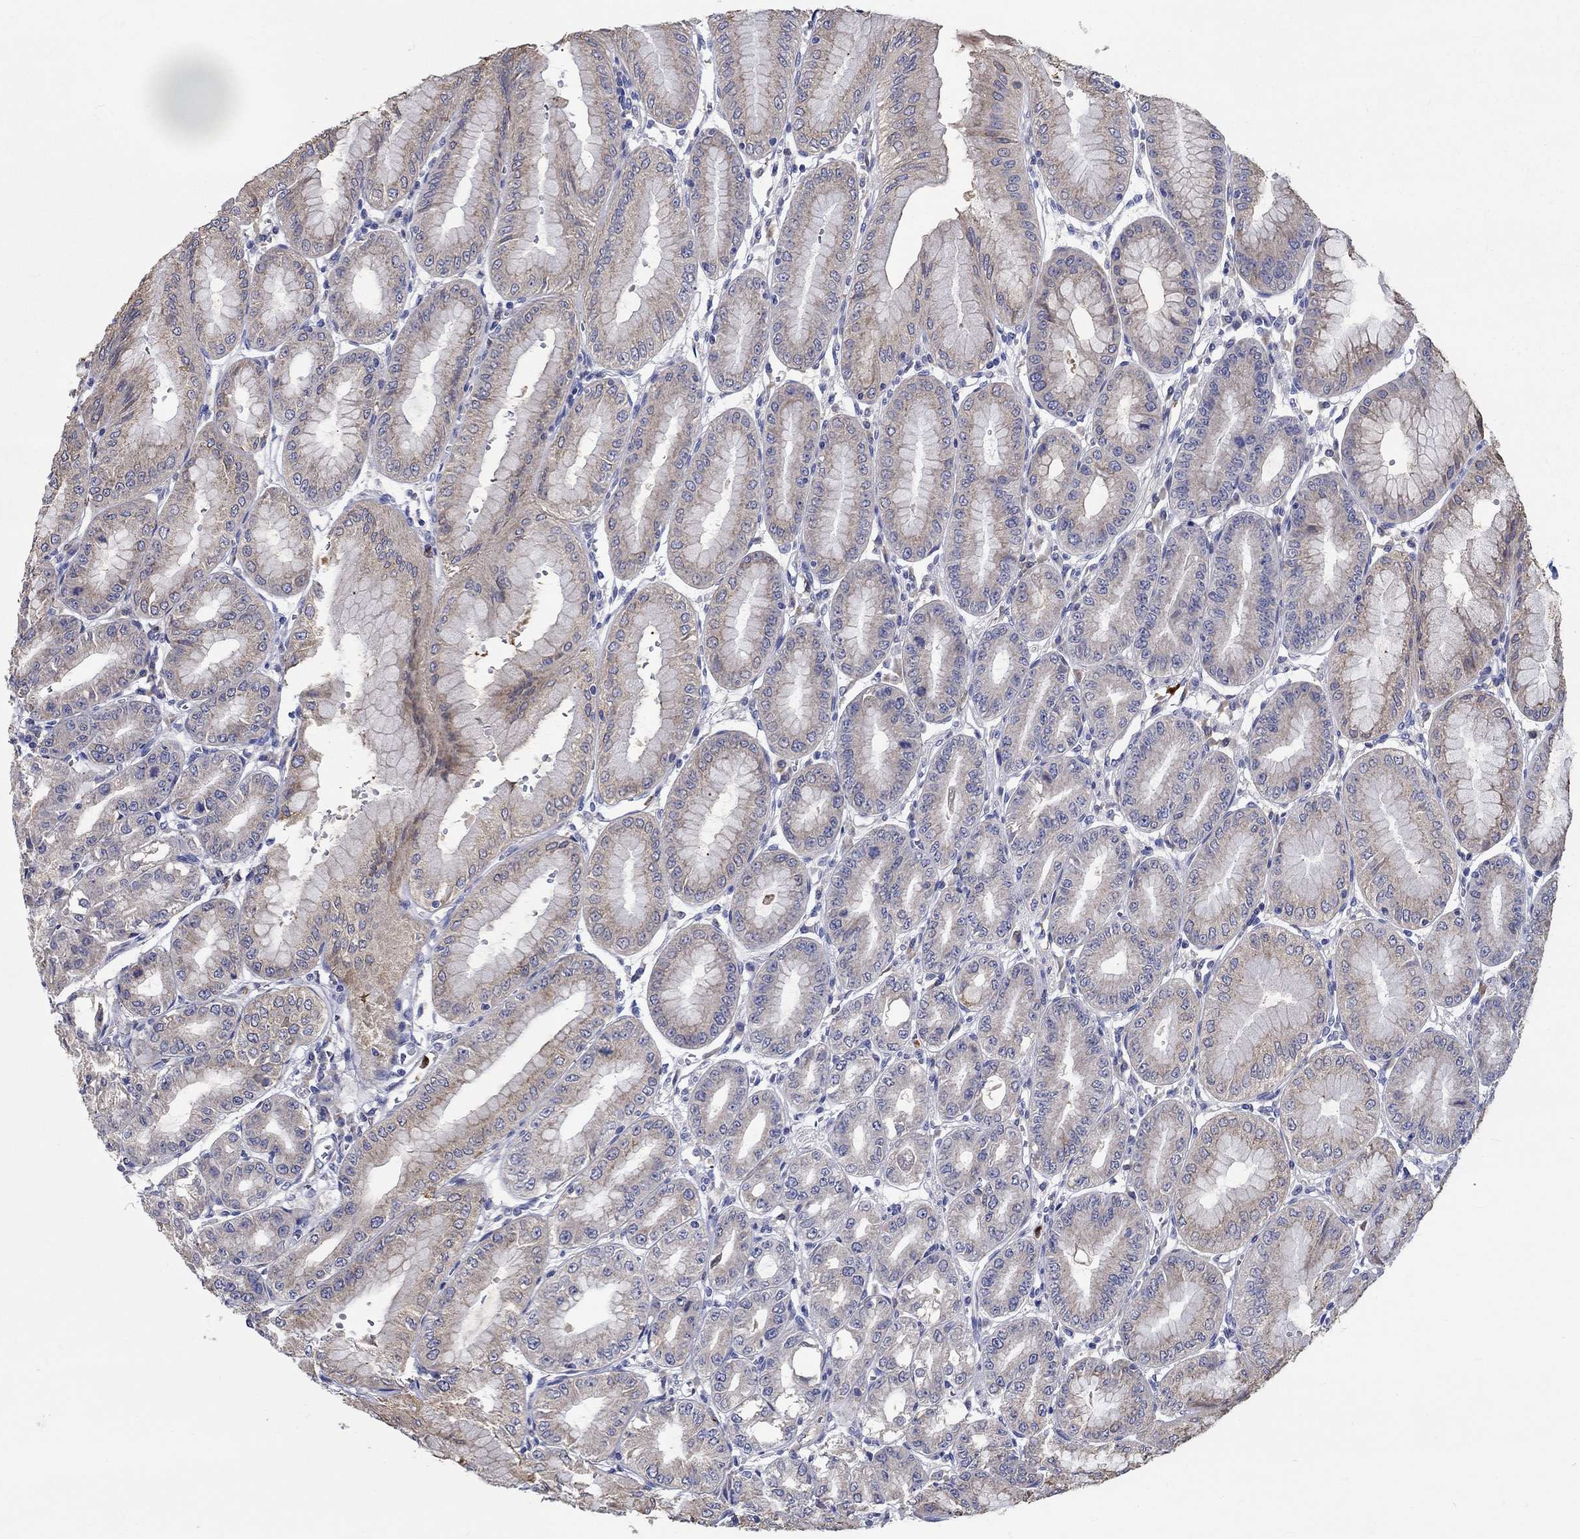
{"staining": {"intensity": "weak", "quantity": "25%-75%", "location": "cytoplasmic/membranous"}, "tissue": "stomach", "cell_type": "Glandular cells", "image_type": "normal", "snomed": [{"axis": "morphology", "description": "Normal tissue, NOS"}, {"axis": "topography", "description": "Stomach, lower"}], "caption": "Immunohistochemical staining of unremarkable stomach exhibits weak cytoplasmic/membranous protein expression in approximately 25%-75% of glandular cells.", "gene": "CHIT1", "patient": {"sex": "male", "age": 71}}